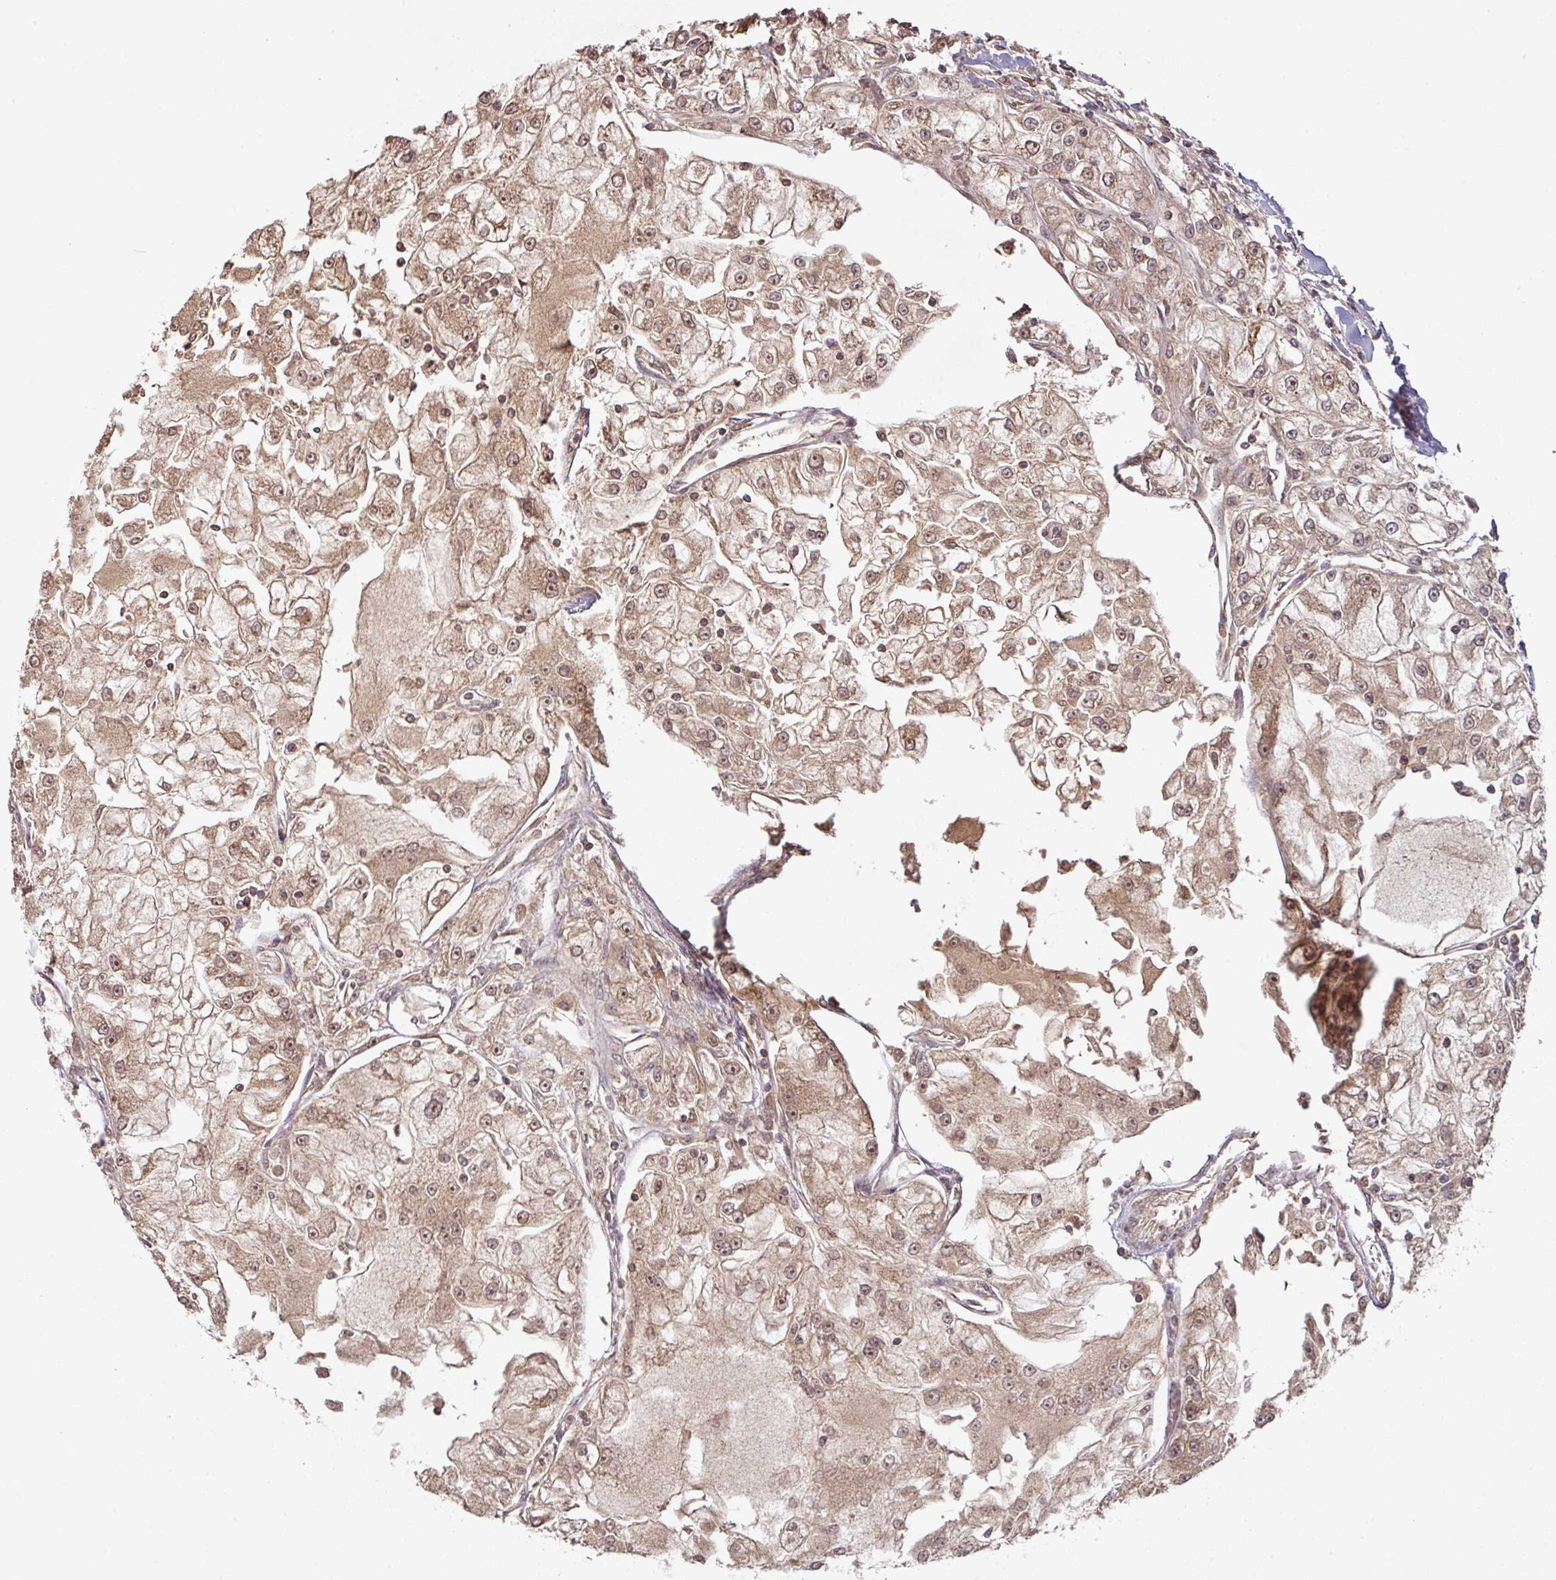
{"staining": {"intensity": "moderate", "quantity": ">75%", "location": "cytoplasmic/membranous,nuclear"}, "tissue": "renal cancer", "cell_type": "Tumor cells", "image_type": "cancer", "snomed": [{"axis": "morphology", "description": "Adenocarcinoma, NOS"}, {"axis": "topography", "description": "Kidney"}], "caption": "High-magnification brightfield microscopy of adenocarcinoma (renal) stained with DAB (brown) and counterstained with hematoxylin (blue). tumor cells exhibit moderate cytoplasmic/membranous and nuclear expression is seen in about>75% of cells.", "gene": "MRRF", "patient": {"sex": "female", "age": 72}}